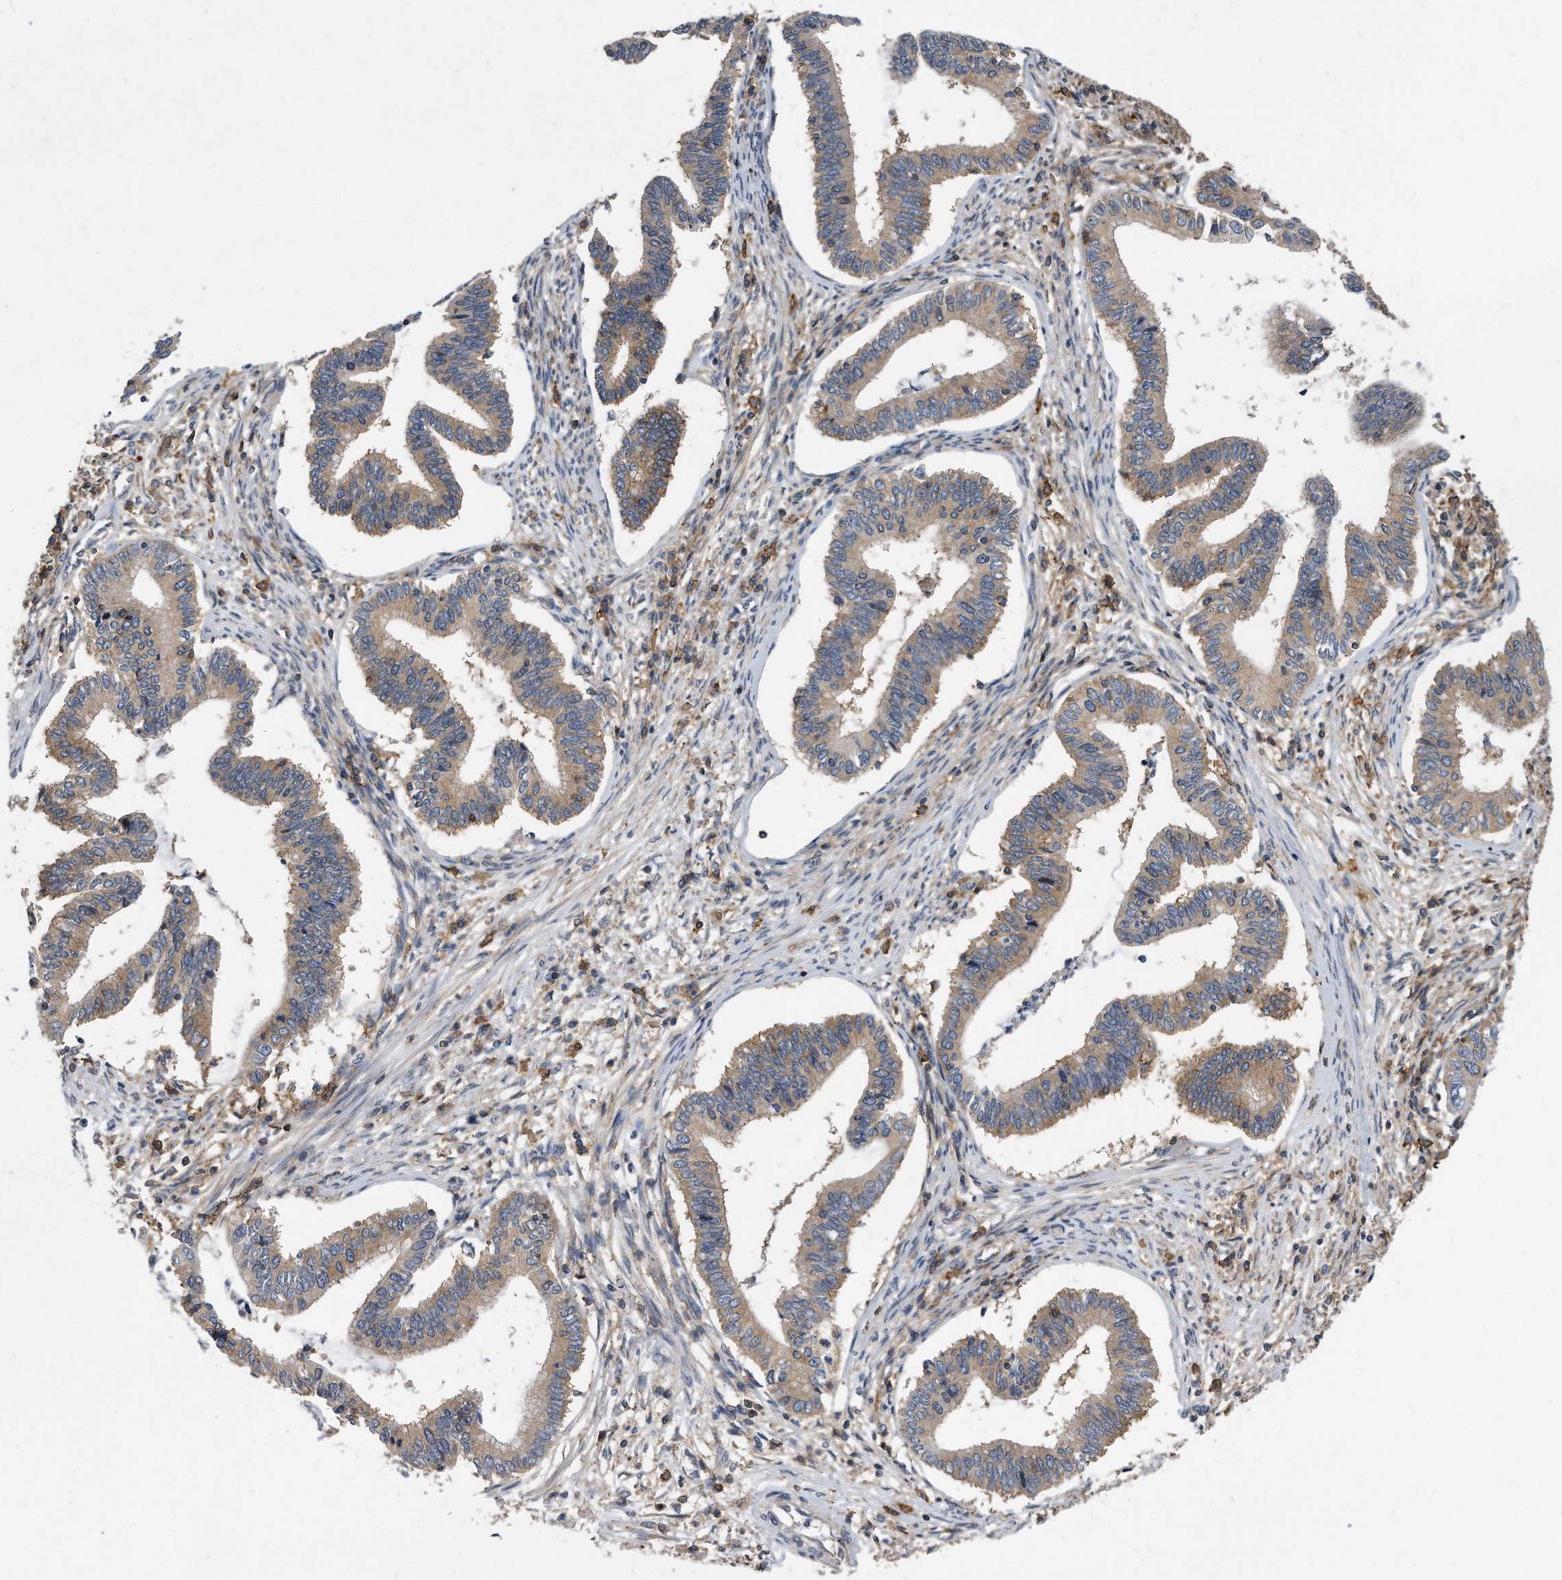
{"staining": {"intensity": "weak", "quantity": ">75%", "location": "cytoplasmic/membranous"}, "tissue": "cervical cancer", "cell_type": "Tumor cells", "image_type": "cancer", "snomed": [{"axis": "morphology", "description": "Adenocarcinoma, NOS"}, {"axis": "topography", "description": "Cervix"}], "caption": "Immunohistochemical staining of cervical cancer (adenocarcinoma) demonstrates weak cytoplasmic/membranous protein staining in about >75% of tumor cells.", "gene": "ATG5", "patient": {"sex": "female", "age": 36}}